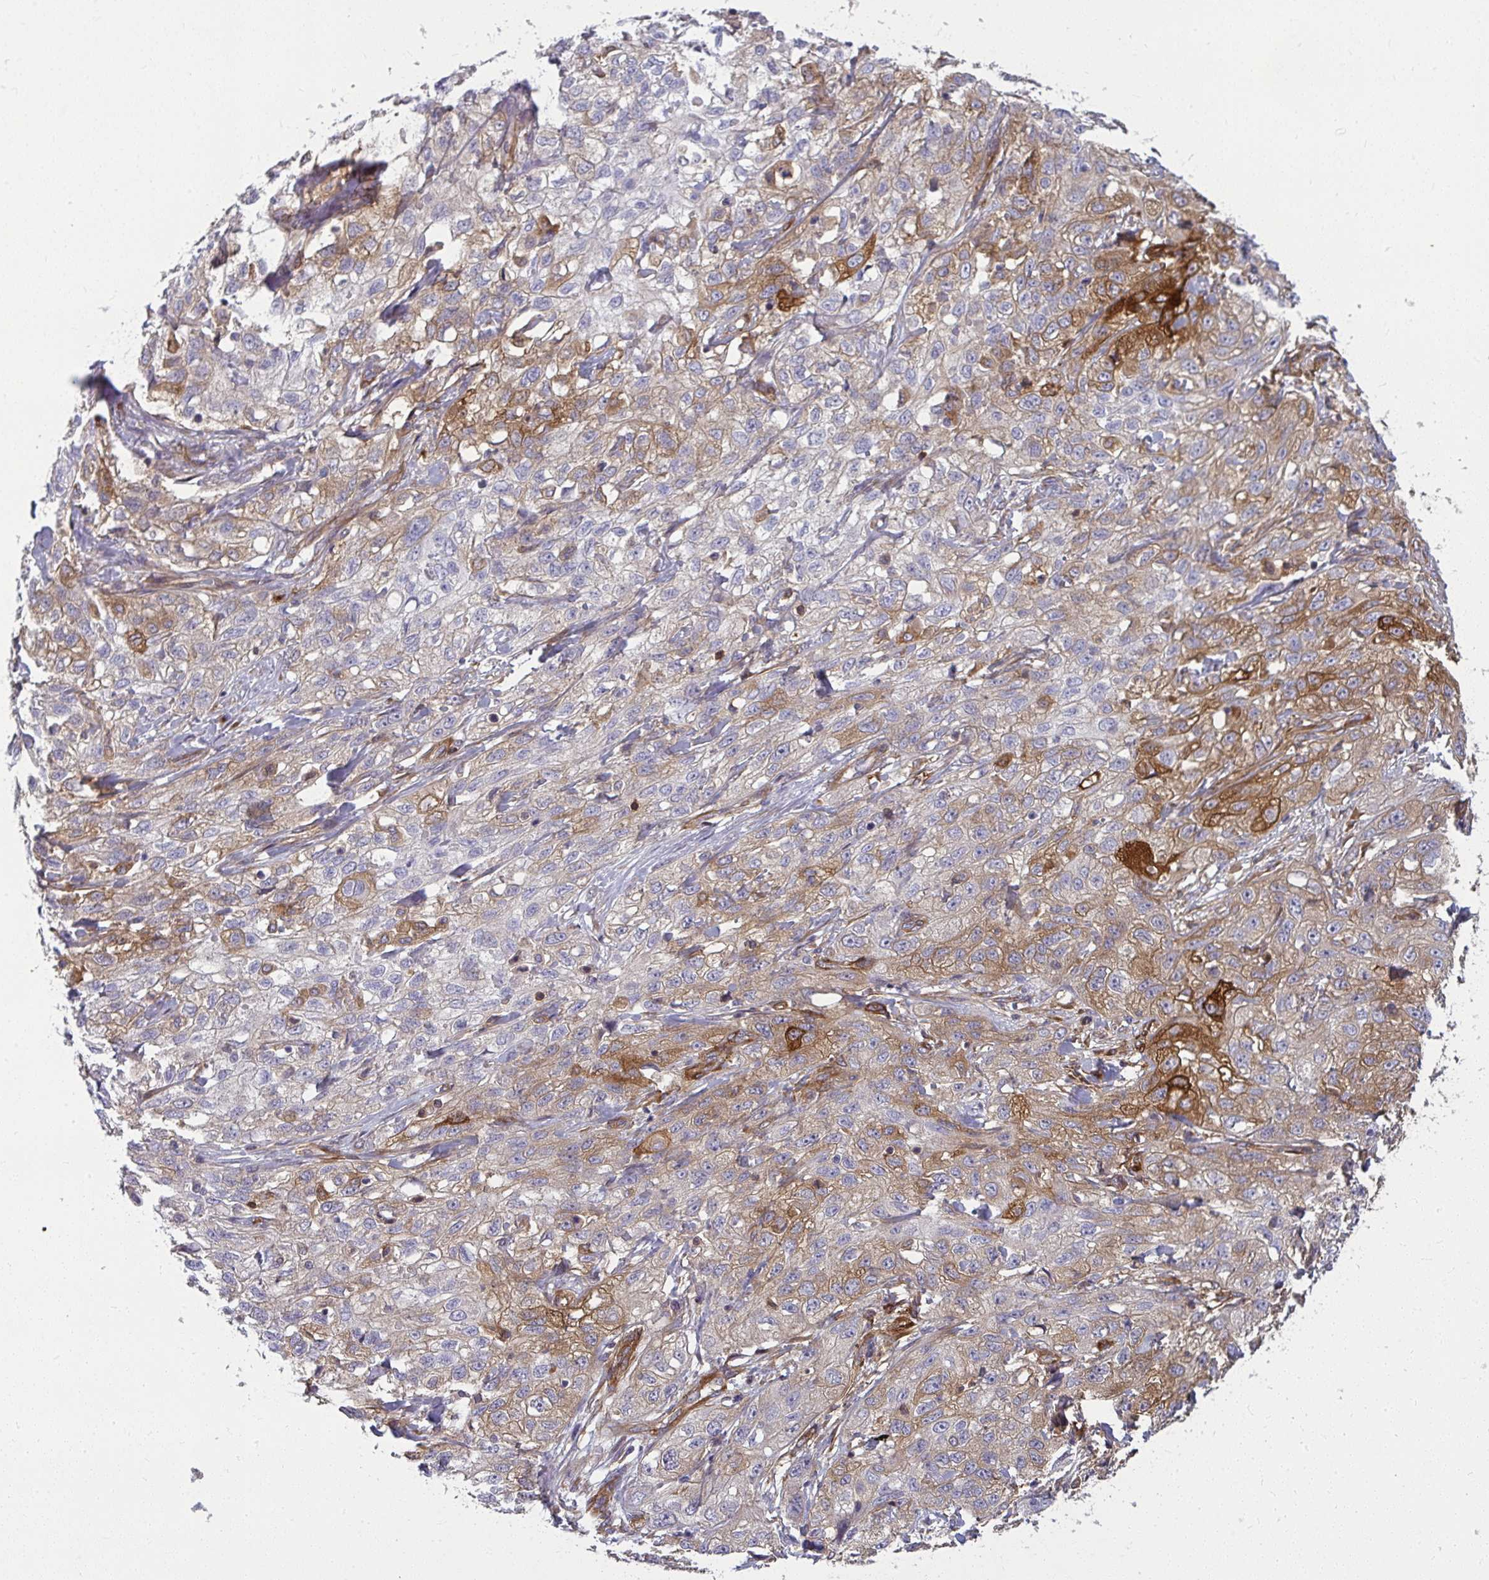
{"staining": {"intensity": "moderate", "quantity": "<25%", "location": "cytoplasmic/membranous"}, "tissue": "skin cancer", "cell_type": "Tumor cells", "image_type": "cancer", "snomed": [{"axis": "morphology", "description": "Squamous cell carcinoma, NOS"}, {"axis": "topography", "description": "Skin"}, {"axis": "topography", "description": "Vulva"}], "caption": "Immunohistochemistry (IHC) (DAB) staining of squamous cell carcinoma (skin) displays moderate cytoplasmic/membranous protein staining in approximately <25% of tumor cells.", "gene": "IFIT3", "patient": {"sex": "female", "age": 86}}